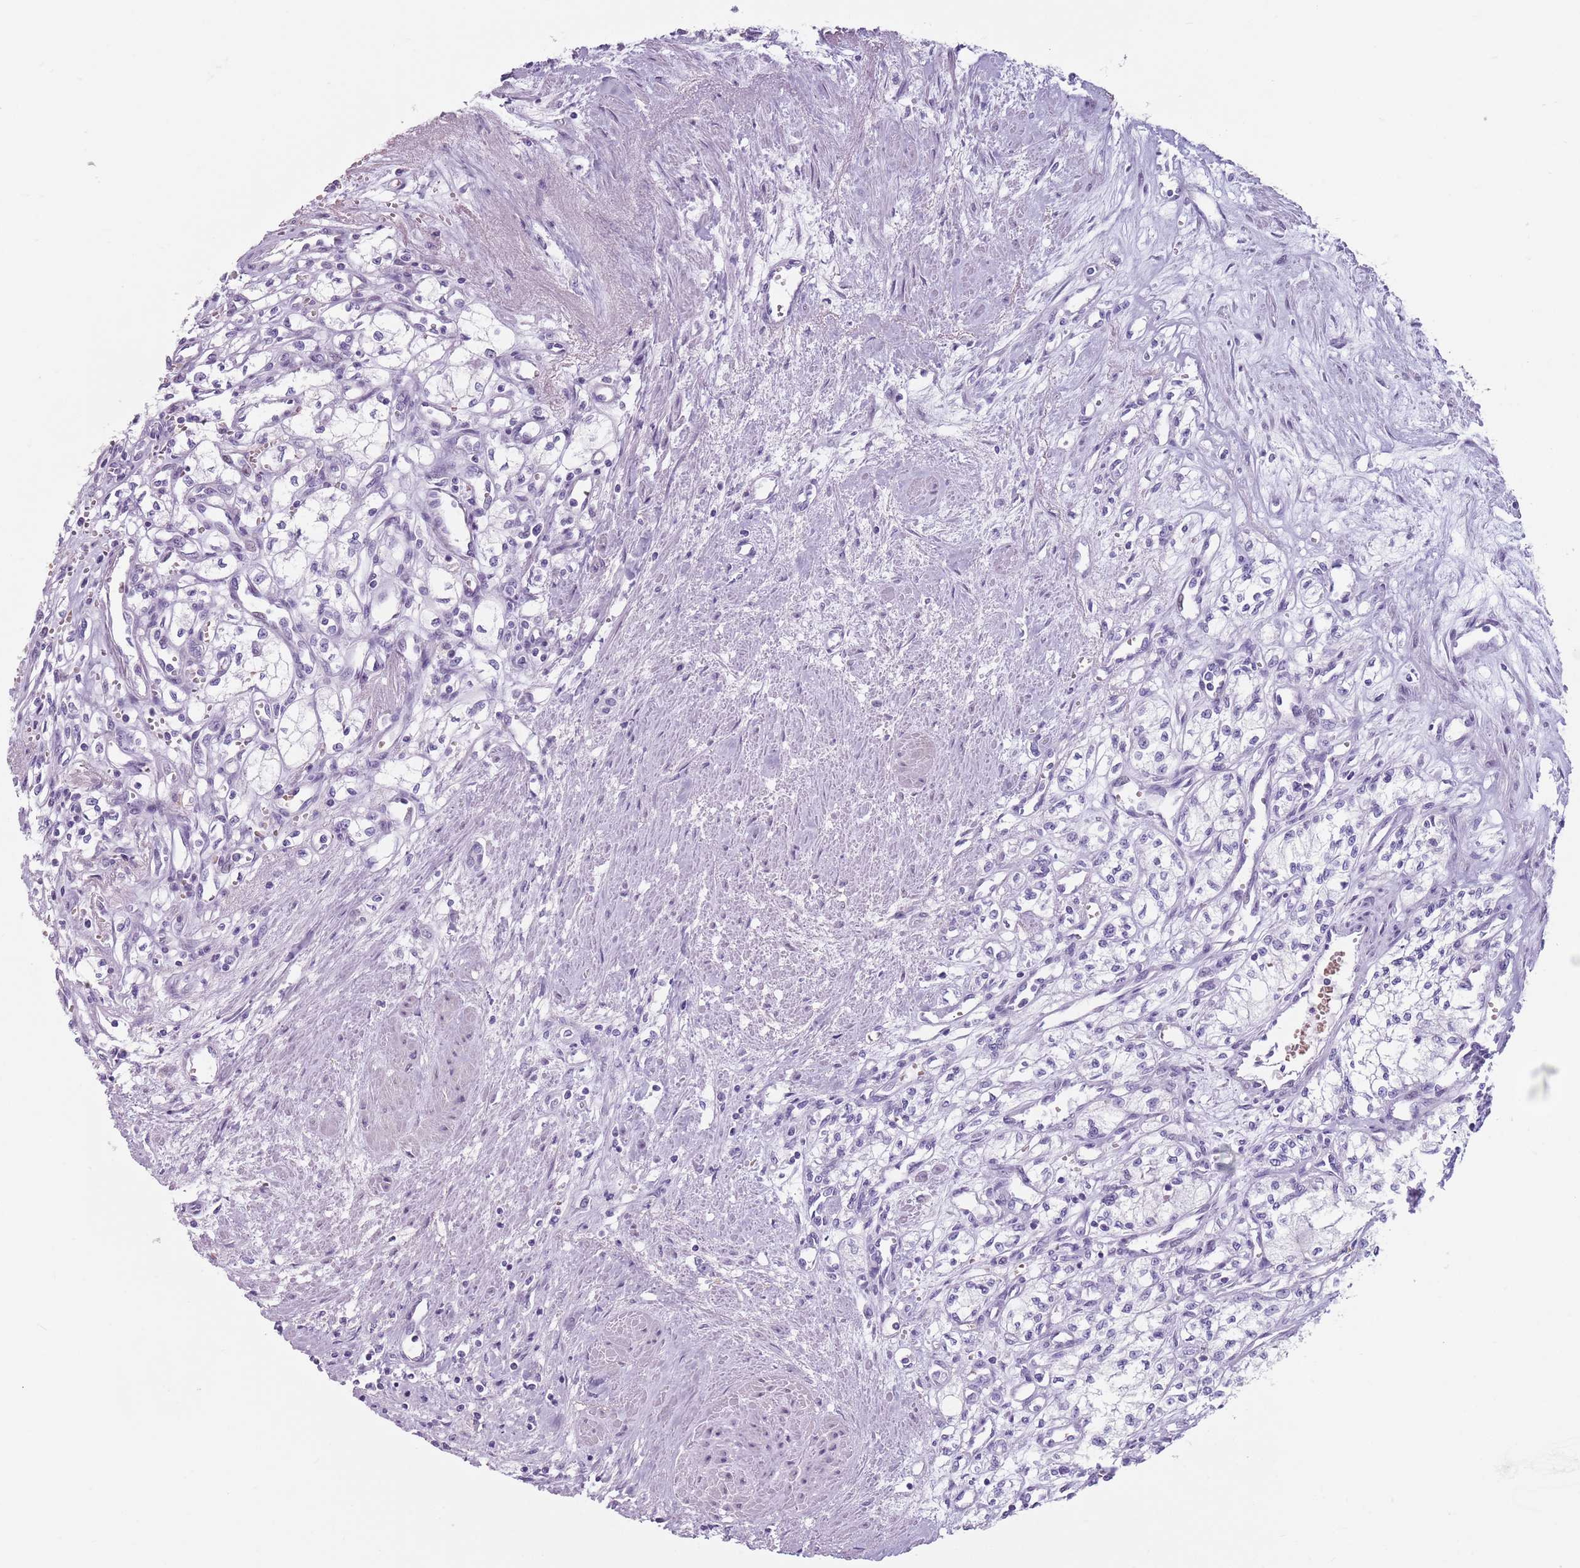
{"staining": {"intensity": "negative", "quantity": "none", "location": "none"}, "tissue": "renal cancer", "cell_type": "Tumor cells", "image_type": "cancer", "snomed": [{"axis": "morphology", "description": "Adenocarcinoma, NOS"}, {"axis": "topography", "description": "Kidney"}], "caption": "Renal cancer (adenocarcinoma) was stained to show a protein in brown. There is no significant staining in tumor cells.", "gene": "SPESP1", "patient": {"sex": "male", "age": 59}}